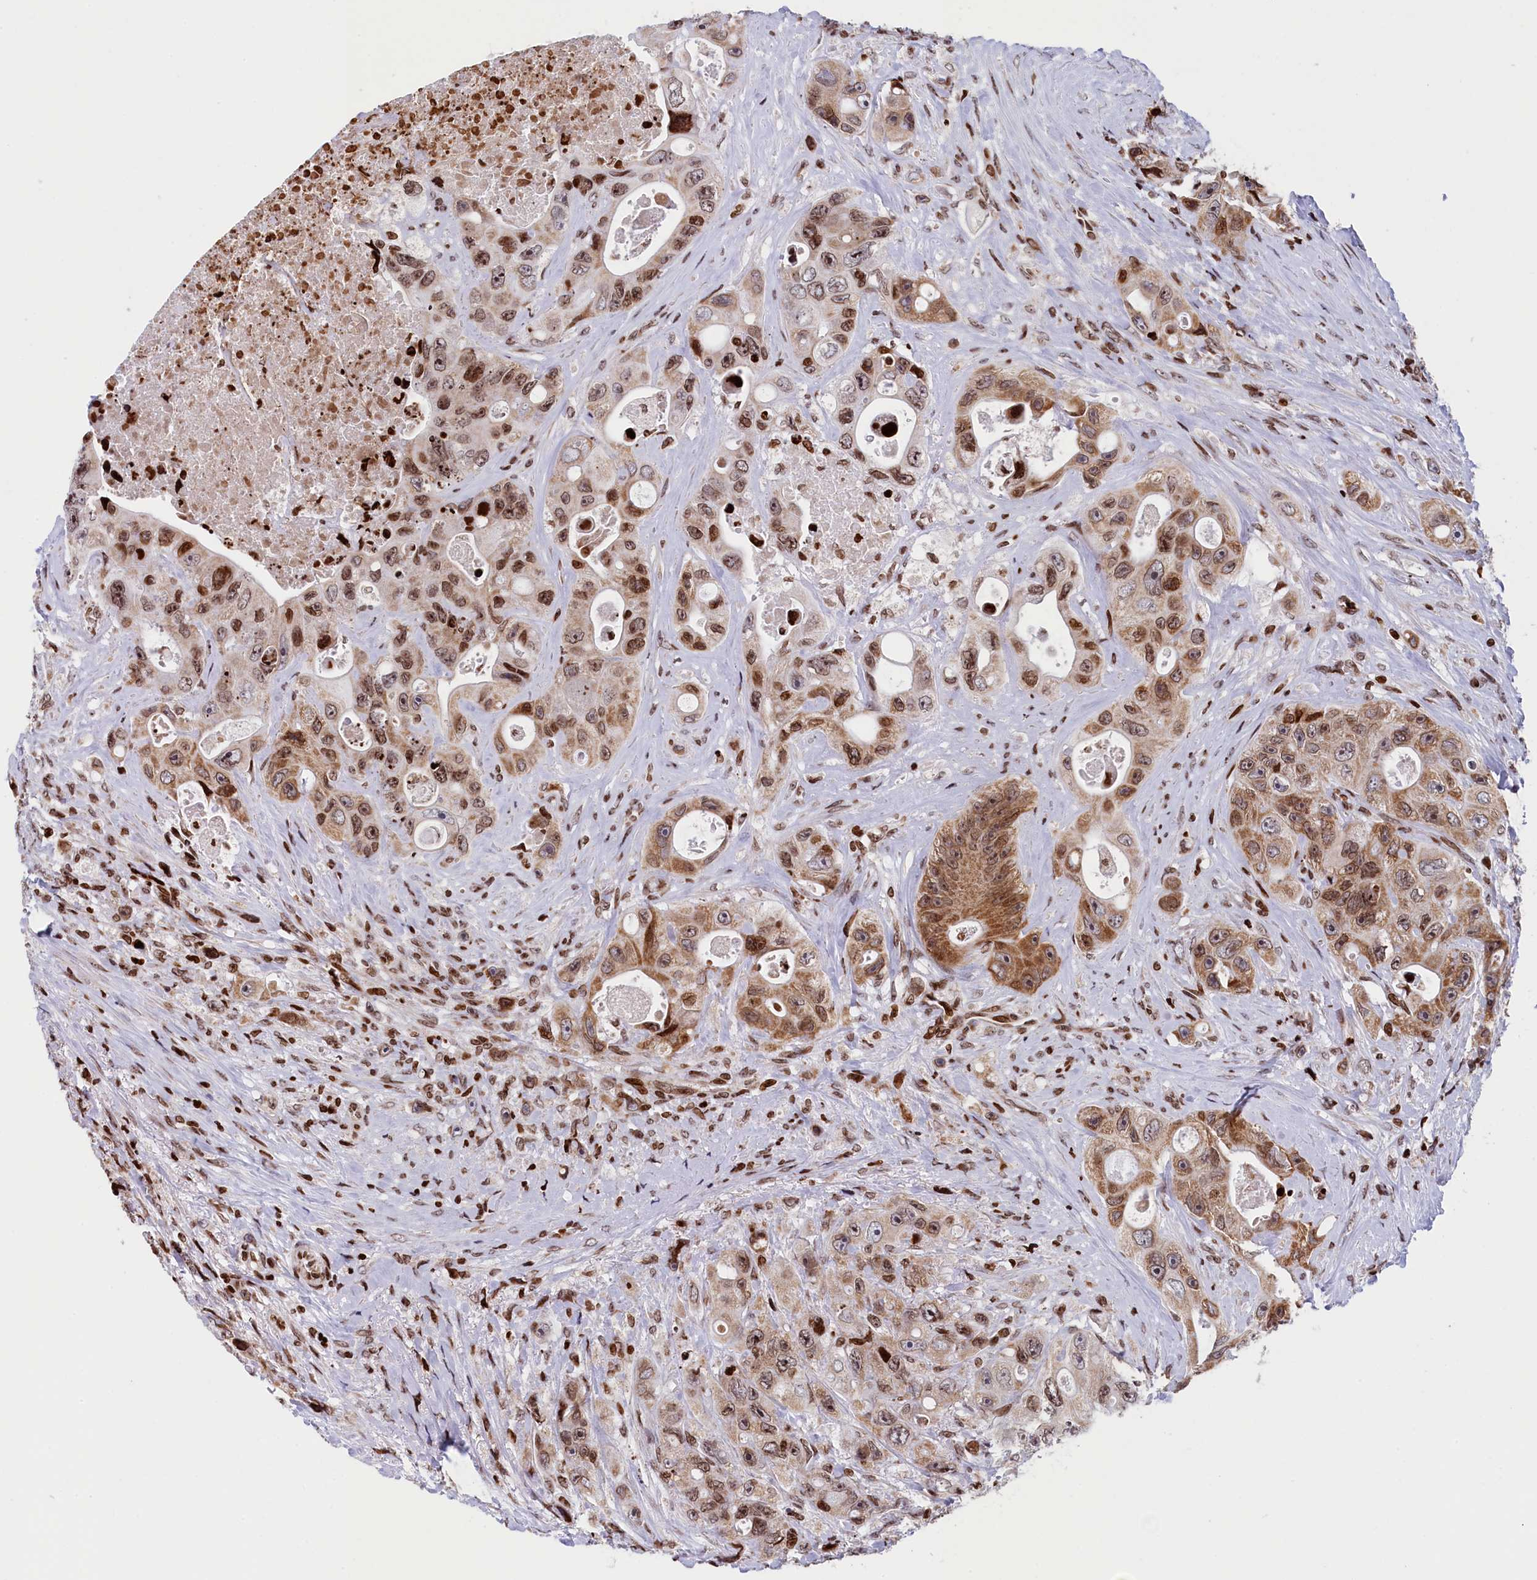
{"staining": {"intensity": "strong", "quantity": ">75%", "location": "nuclear"}, "tissue": "colorectal cancer", "cell_type": "Tumor cells", "image_type": "cancer", "snomed": [{"axis": "morphology", "description": "Adenocarcinoma, NOS"}, {"axis": "topography", "description": "Colon"}], "caption": "A brown stain labels strong nuclear staining of a protein in colorectal cancer (adenocarcinoma) tumor cells.", "gene": "TIMM29", "patient": {"sex": "female", "age": 46}}